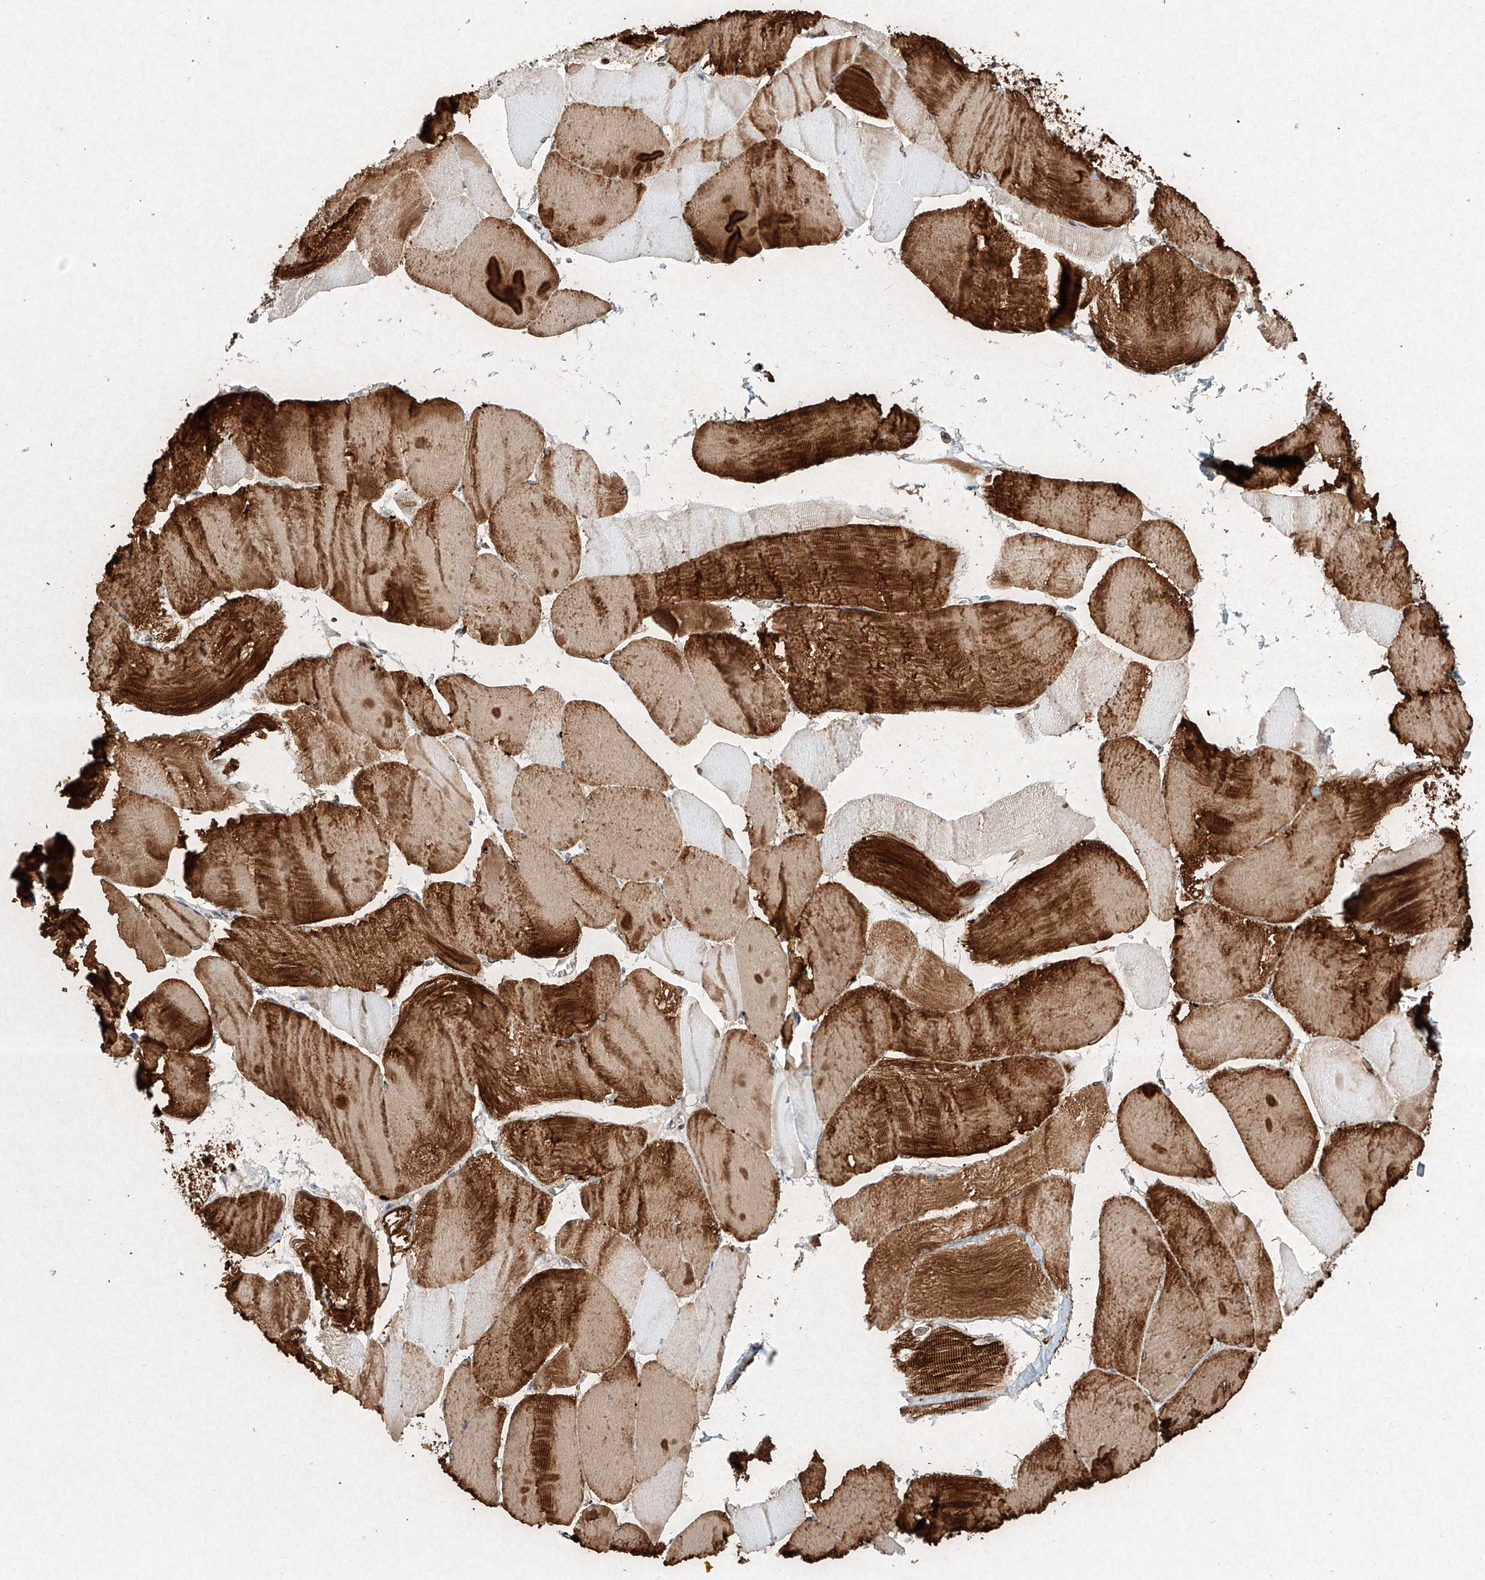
{"staining": {"intensity": "strong", "quantity": "25%-75%", "location": "cytoplasmic/membranous"}, "tissue": "skeletal muscle", "cell_type": "Myocytes", "image_type": "normal", "snomed": [{"axis": "morphology", "description": "Normal tissue, NOS"}, {"axis": "morphology", "description": "Basal cell carcinoma"}, {"axis": "topography", "description": "Skeletal muscle"}], "caption": "Skeletal muscle was stained to show a protein in brown. There is high levels of strong cytoplasmic/membranous positivity in approximately 25%-75% of myocytes. Ihc stains the protein of interest in brown and the nuclei are stained blue.", "gene": "SEMA3B", "patient": {"sex": "female", "age": 64}}